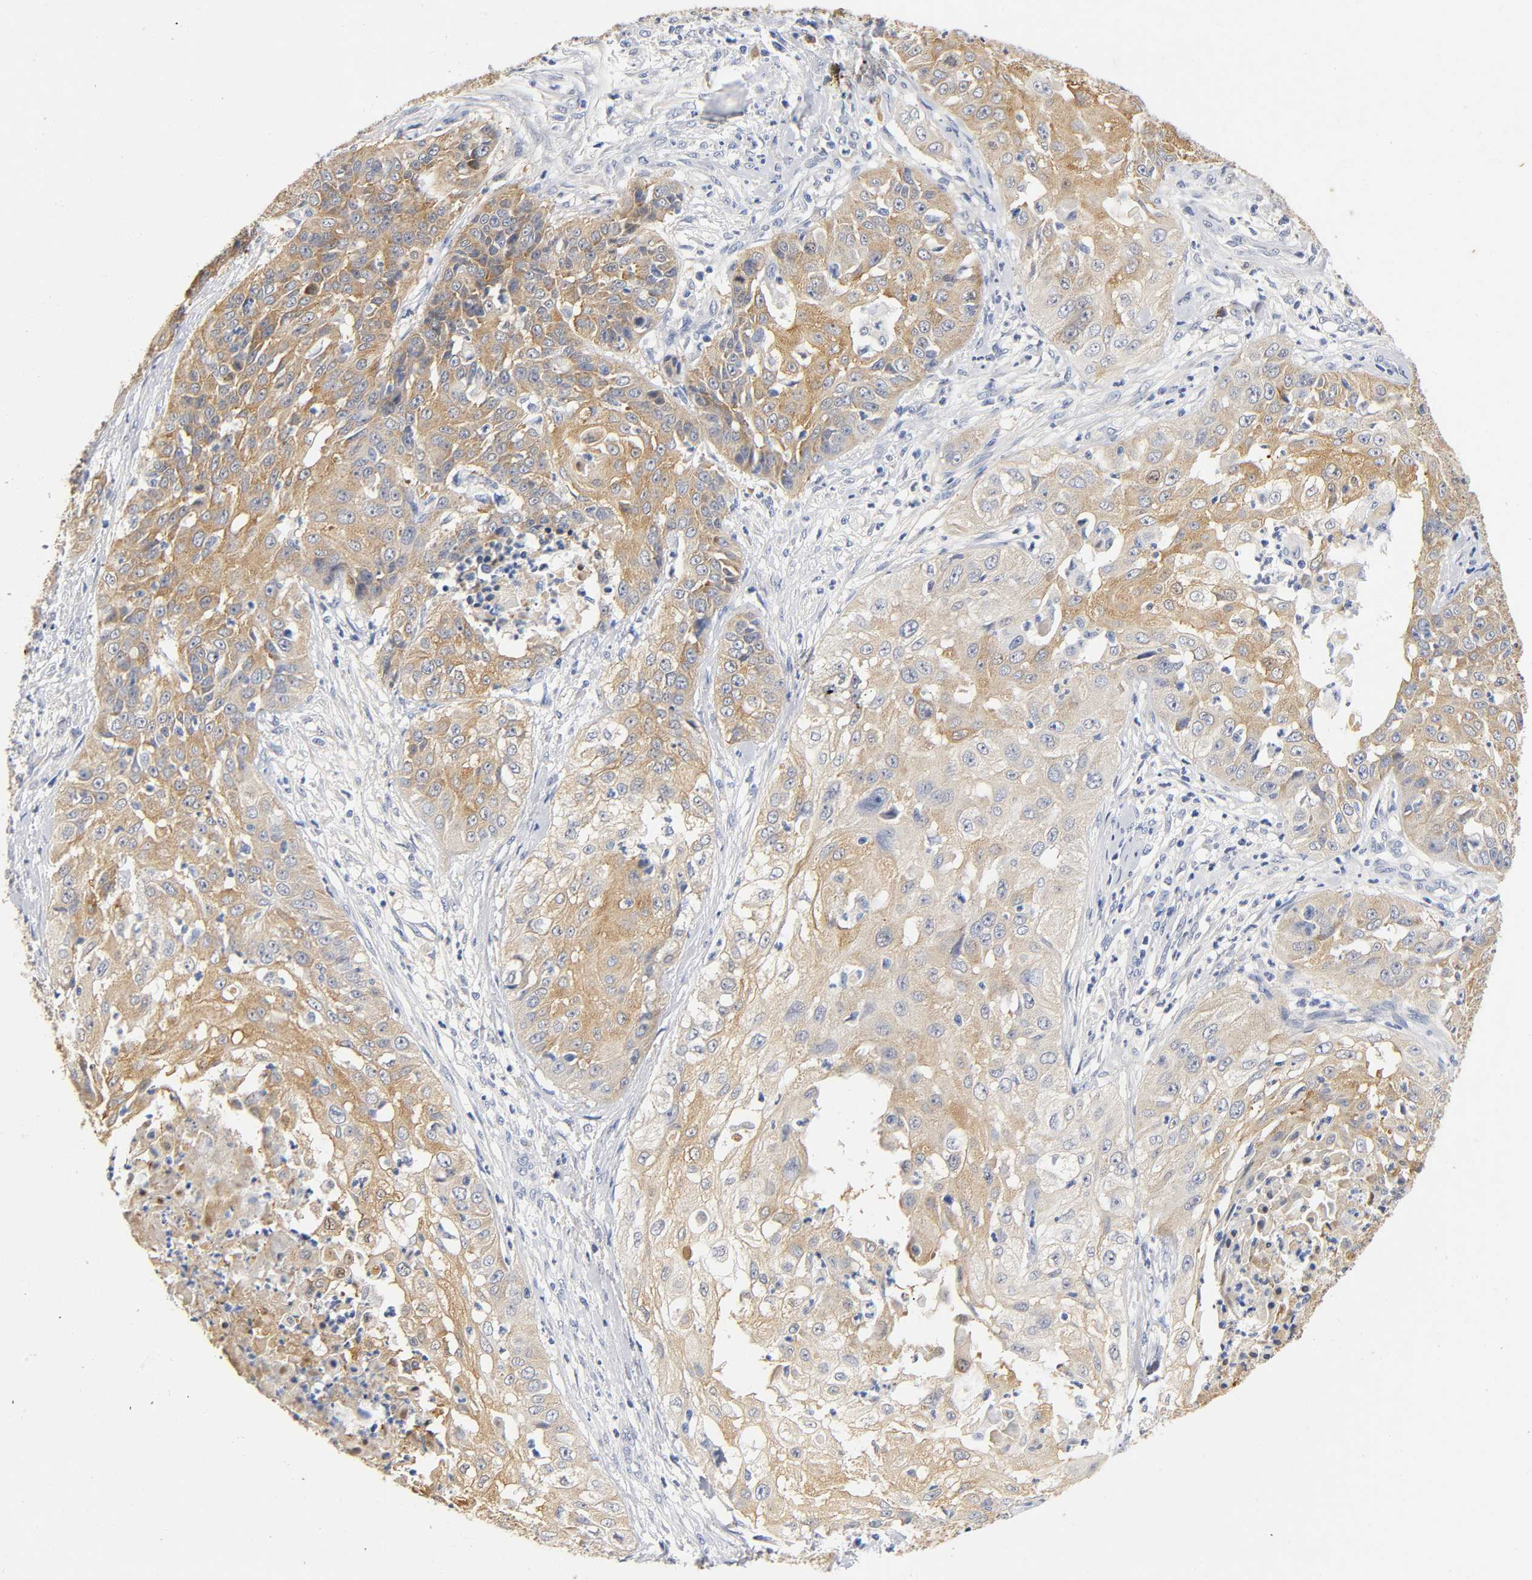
{"staining": {"intensity": "moderate", "quantity": ">75%", "location": "cytoplasmic/membranous"}, "tissue": "cervical cancer", "cell_type": "Tumor cells", "image_type": "cancer", "snomed": [{"axis": "morphology", "description": "Squamous cell carcinoma, NOS"}, {"axis": "topography", "description": "Cervix"}], "caption": "Tumor cells reveal medium levels of moderate cytoplasmic/membranous positivity in approximately >75% of cells in cervical squamous cell carcinoma.", "gene": "TNC", "patient": {"sex": "female", "age": 64}}